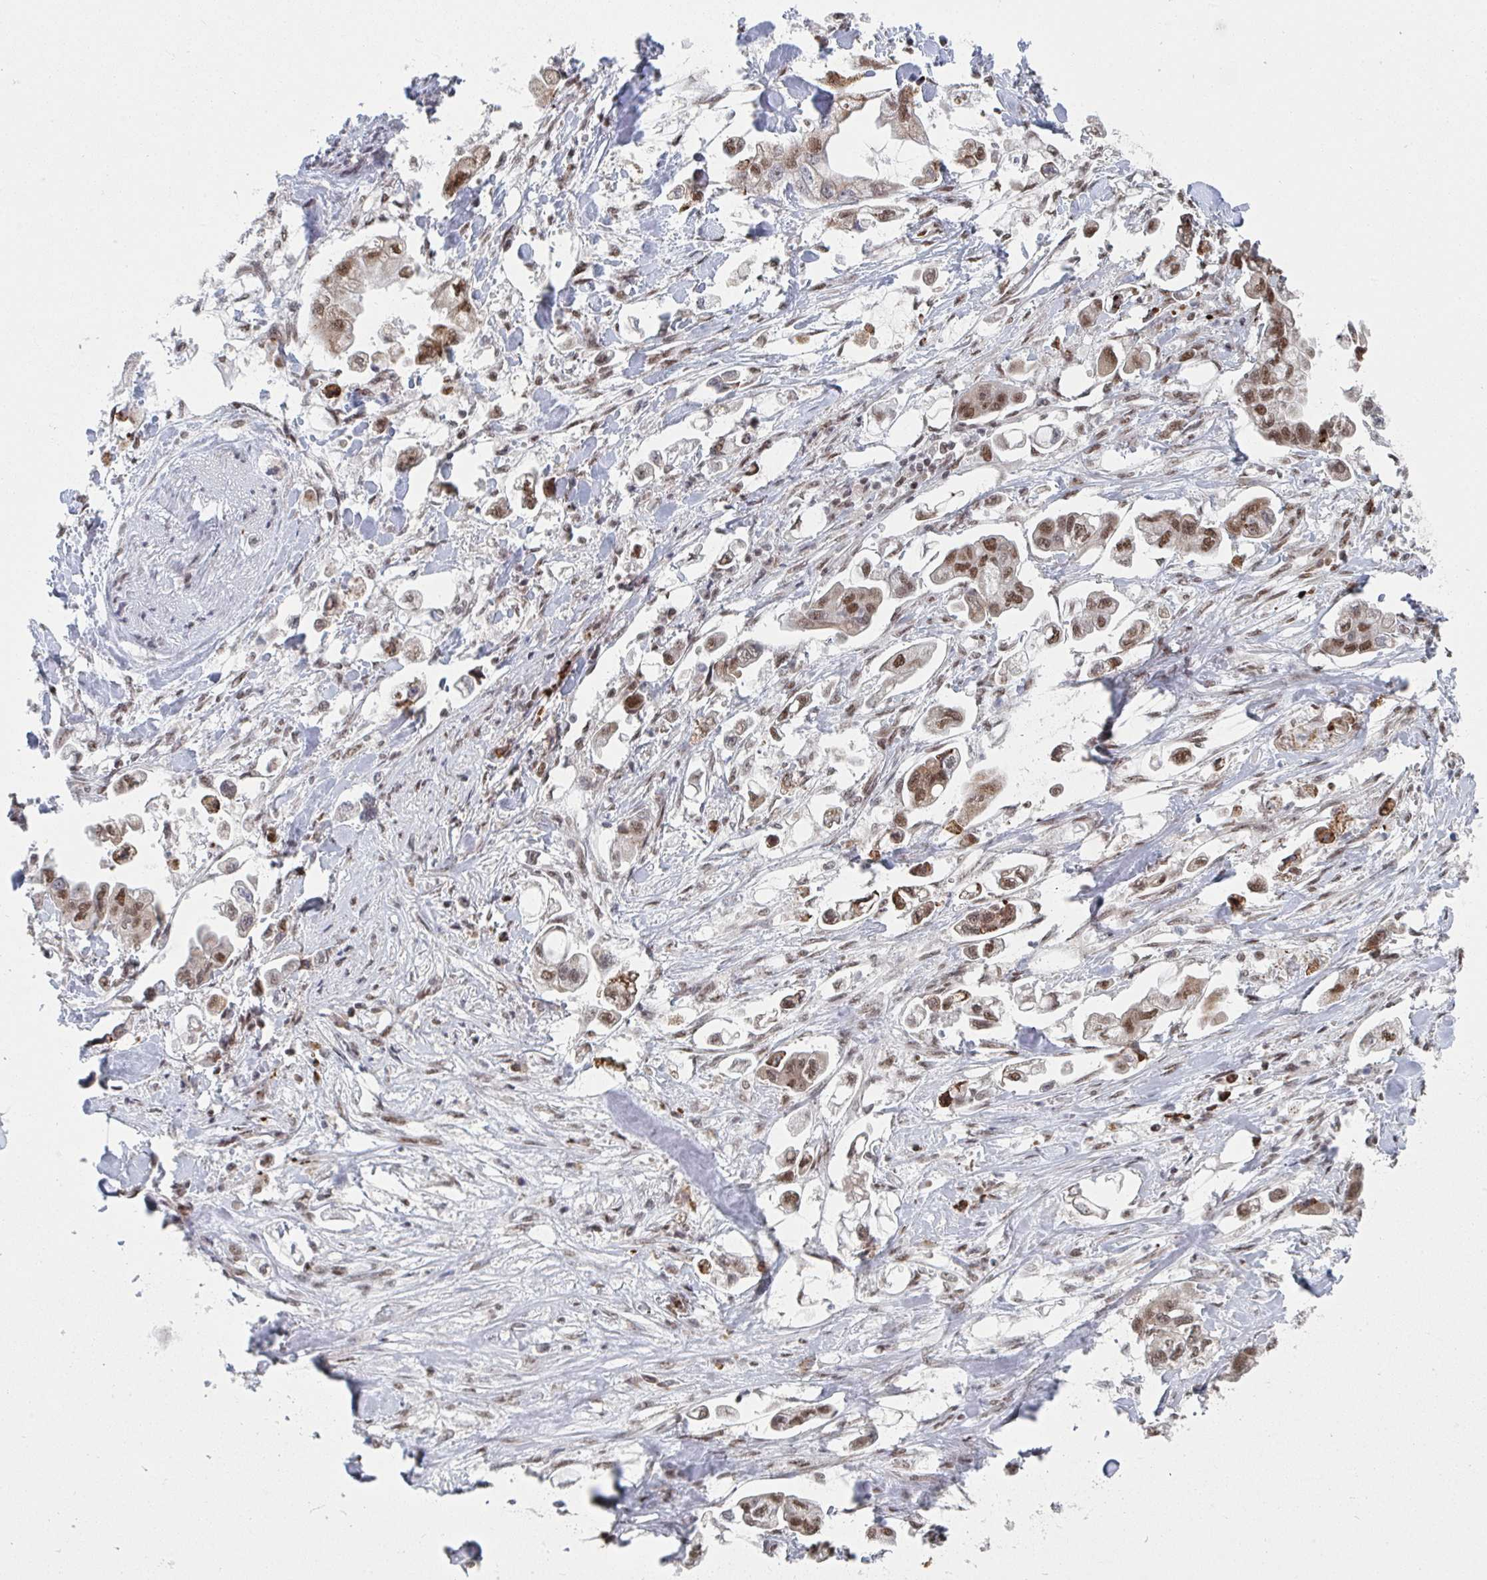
{"staining": {"intensity": "moderate", "quantity": ">75%", "location": "nuclear"}, "tissue": "stomach cancer", "cell_type": "Tumor cells", "image_type": "cancer", "snomed": [{"axis": "morphology", "description": "Adenocarcinoma, NOS"}, {"axis": "topography", "description": "Stomach"}], "caption": "This is an image of immunohistochemistry staining of stomach cancer, which shows moderate expression in the nuclear of tumor cells.", "gene": "MBNL1", "patient": {"sex": "male", "age": 62}}